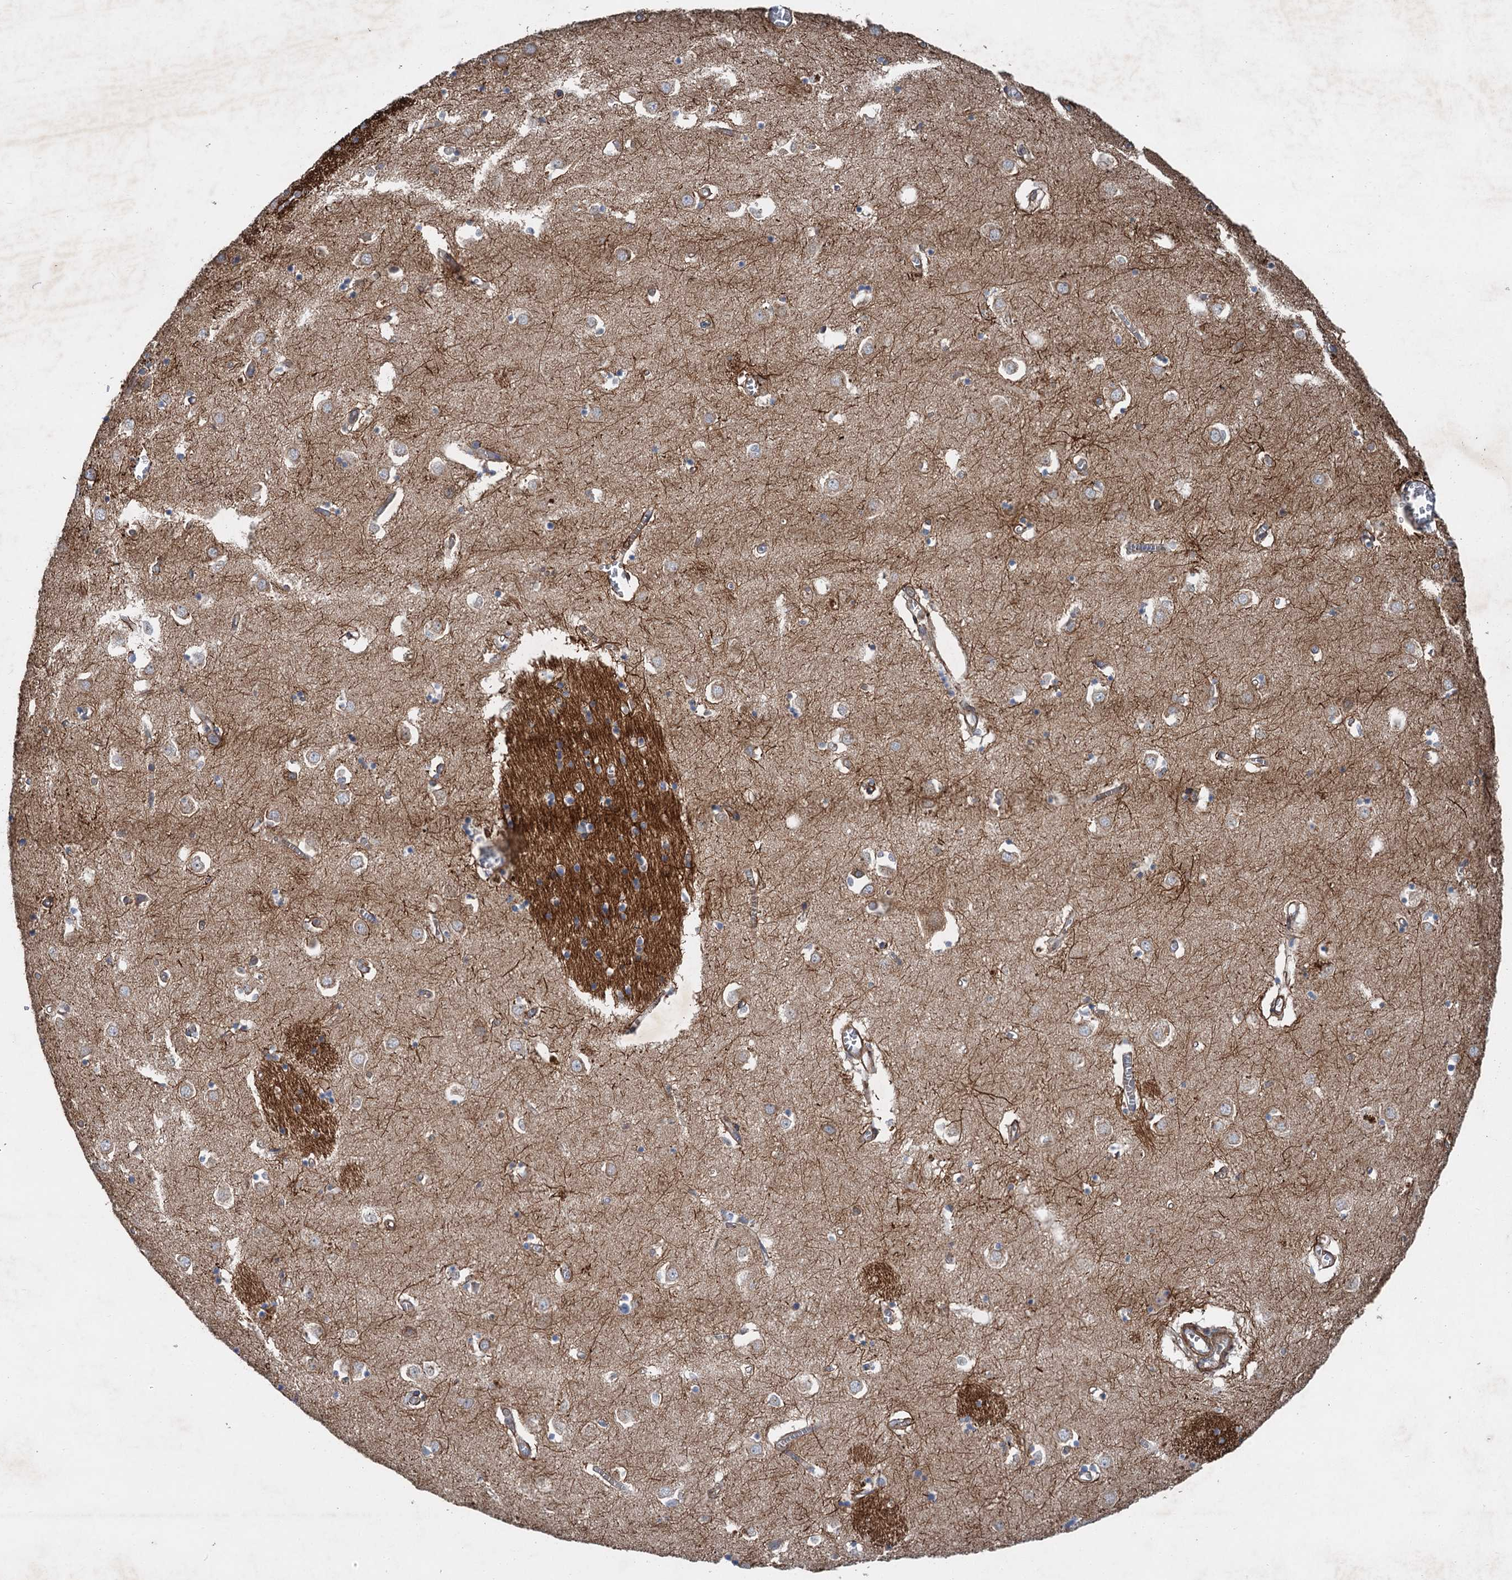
{"staining": {"intensity": "moderate", "quantity": "<25%", "location": "cytoplasmic/membranous"}, "tissue": "caudate", "cell_type": "Glial cells", "image_type": "normal", "snomed": [{"axis": "morphology", "description": "Normal tissue, NOS"}, {"axis": "topography", "description": "Lateral ventricle wall"}], "caption": "DAB immunohistochemical staining of unremarkable human caudate displays moderate cytoplasmic/membranous protein expression in approximately <25% of glial cells.", "gene": "ANKRD26", "patient": {"sex": "male", "age": 70}}